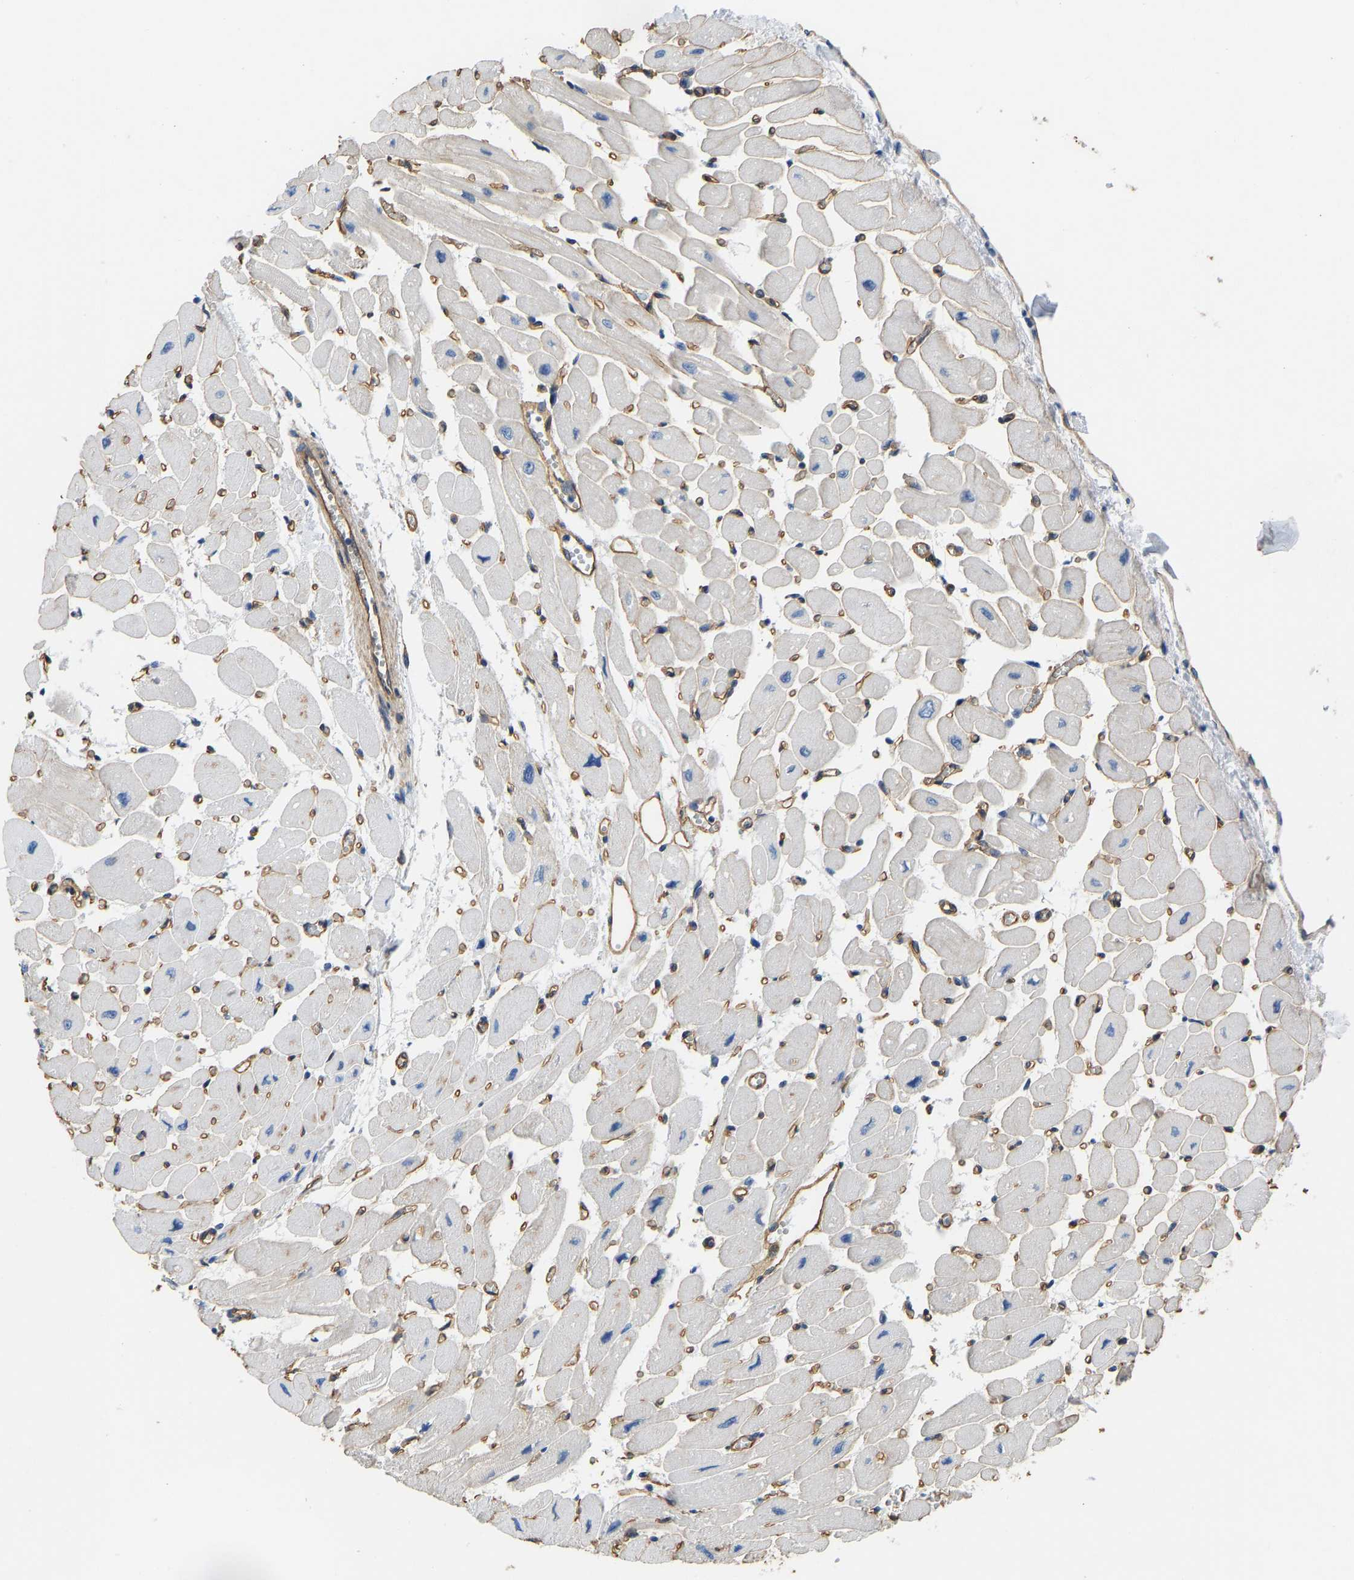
{"staining": {"intensity": "weak", "quantity": "<25%", "location": "cytoplasmic/membranous"}, "tissue": "heart muscle", "cell_type": "Cardiomyocytes", "image_type": "normal", "snomed": [{"axis": "morphology", "description": "Normal tissue, NOS"}, {"axis": "topography", "description": "Heart"}], "caption": "Image shows no protein expression in cardiomyocytes of benign heart muscle. (Immunohistochemistry (ihc), brightfield microscopy, high magnification).", "gene": "ELMO2", "patient": {"sex": "female", "age": 54}}